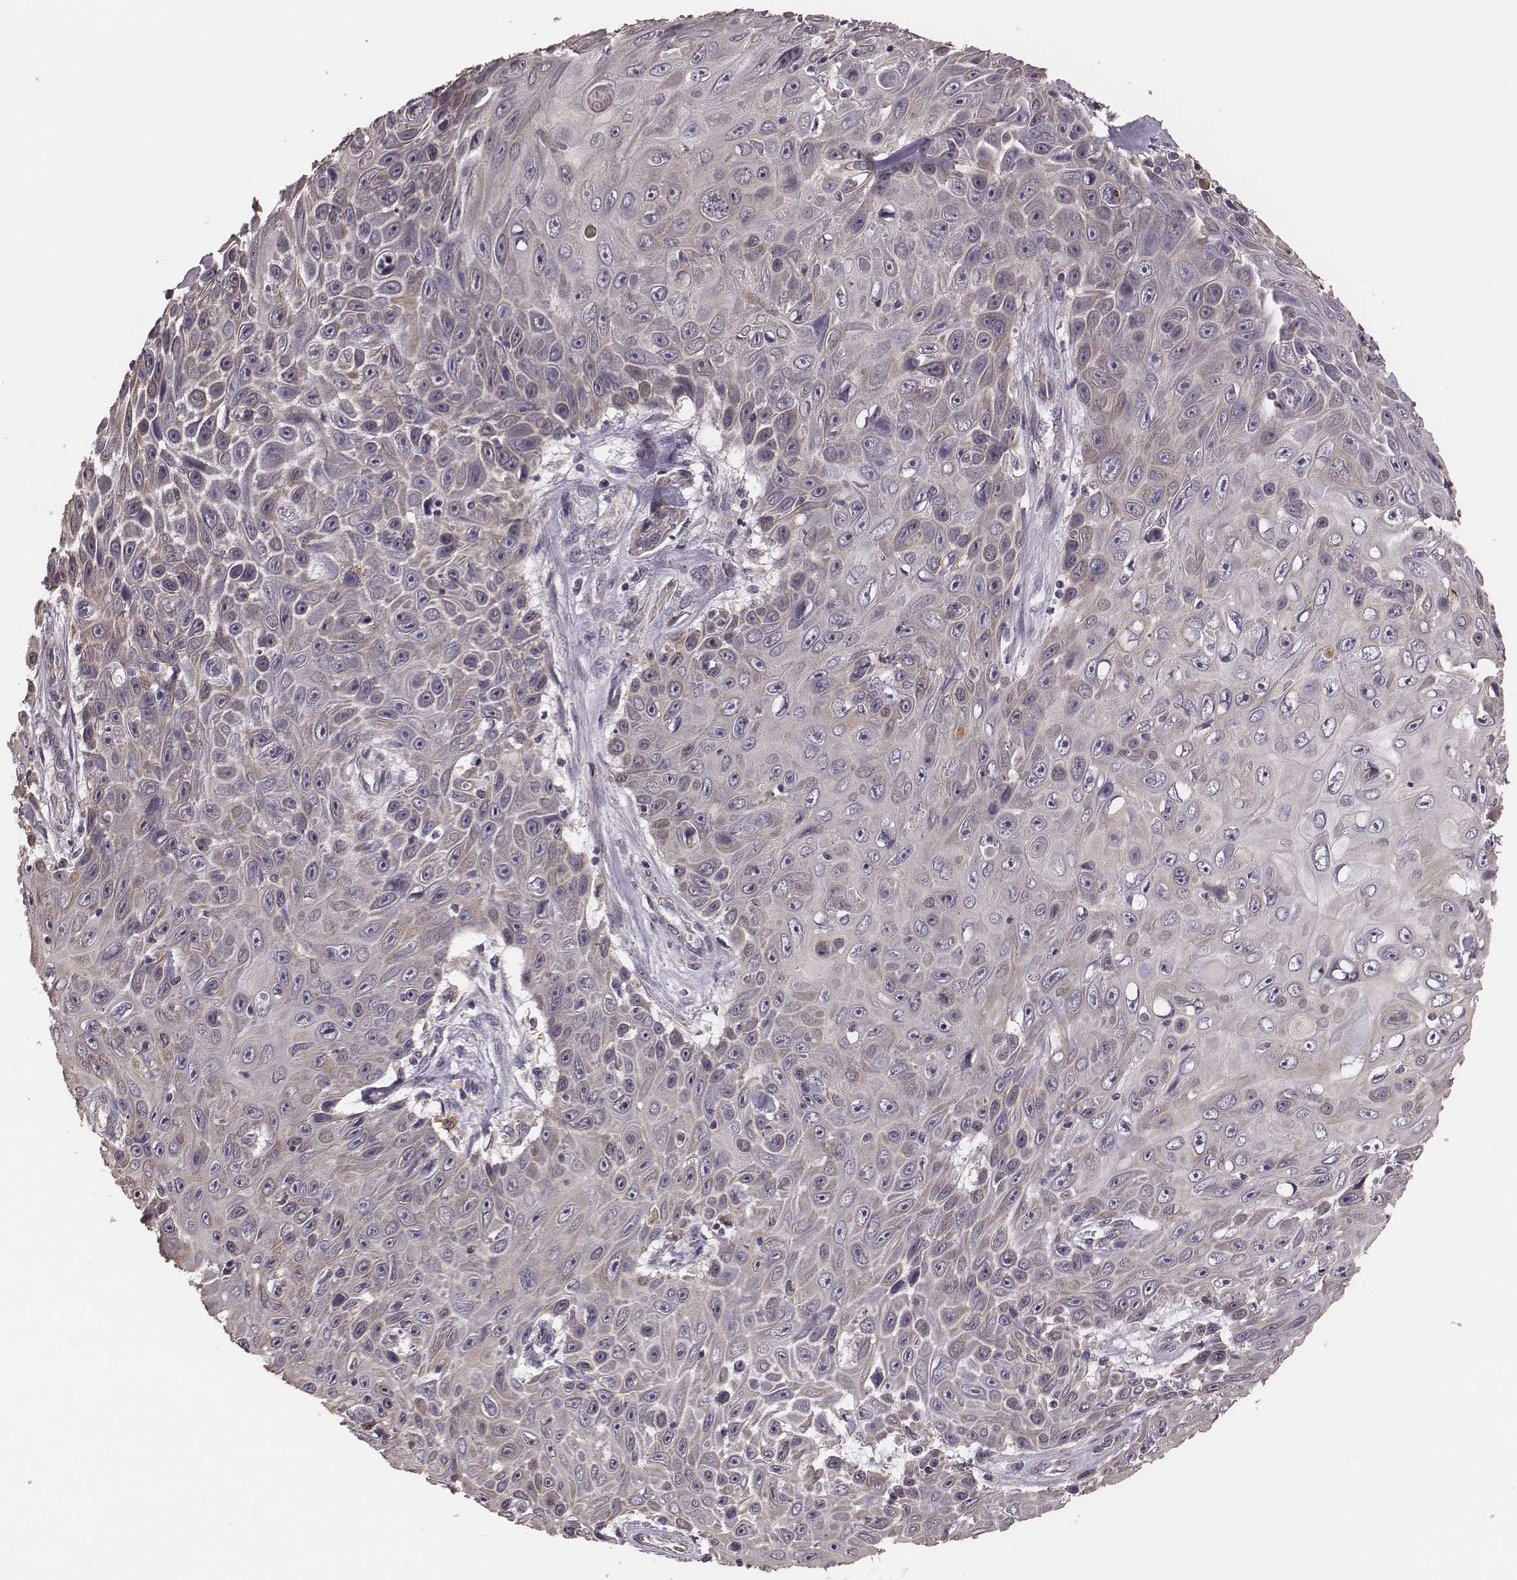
{"staining": {"intensity": "weak", "quantity": "<25%", "location": "cytoplasmic/membranous"}, "tissue": "skin cancer", "cell_type": "Tumor cells", "image_type": "cancer", "snomed": [{"axis": "morphology", "description": "Squamous cell carcinoma, NOS"}, {"axis": "topography", "description": "Skin"}], "caption": "Immunohistochemistry histopathology image of neoplastic tissue: human squamous cell carcinoma (skin) stained with DAB exhibits no significant protein expression in tumor cells.", "gene": "HAVCR1", "patient": {"sex": "male", "age": 82}}